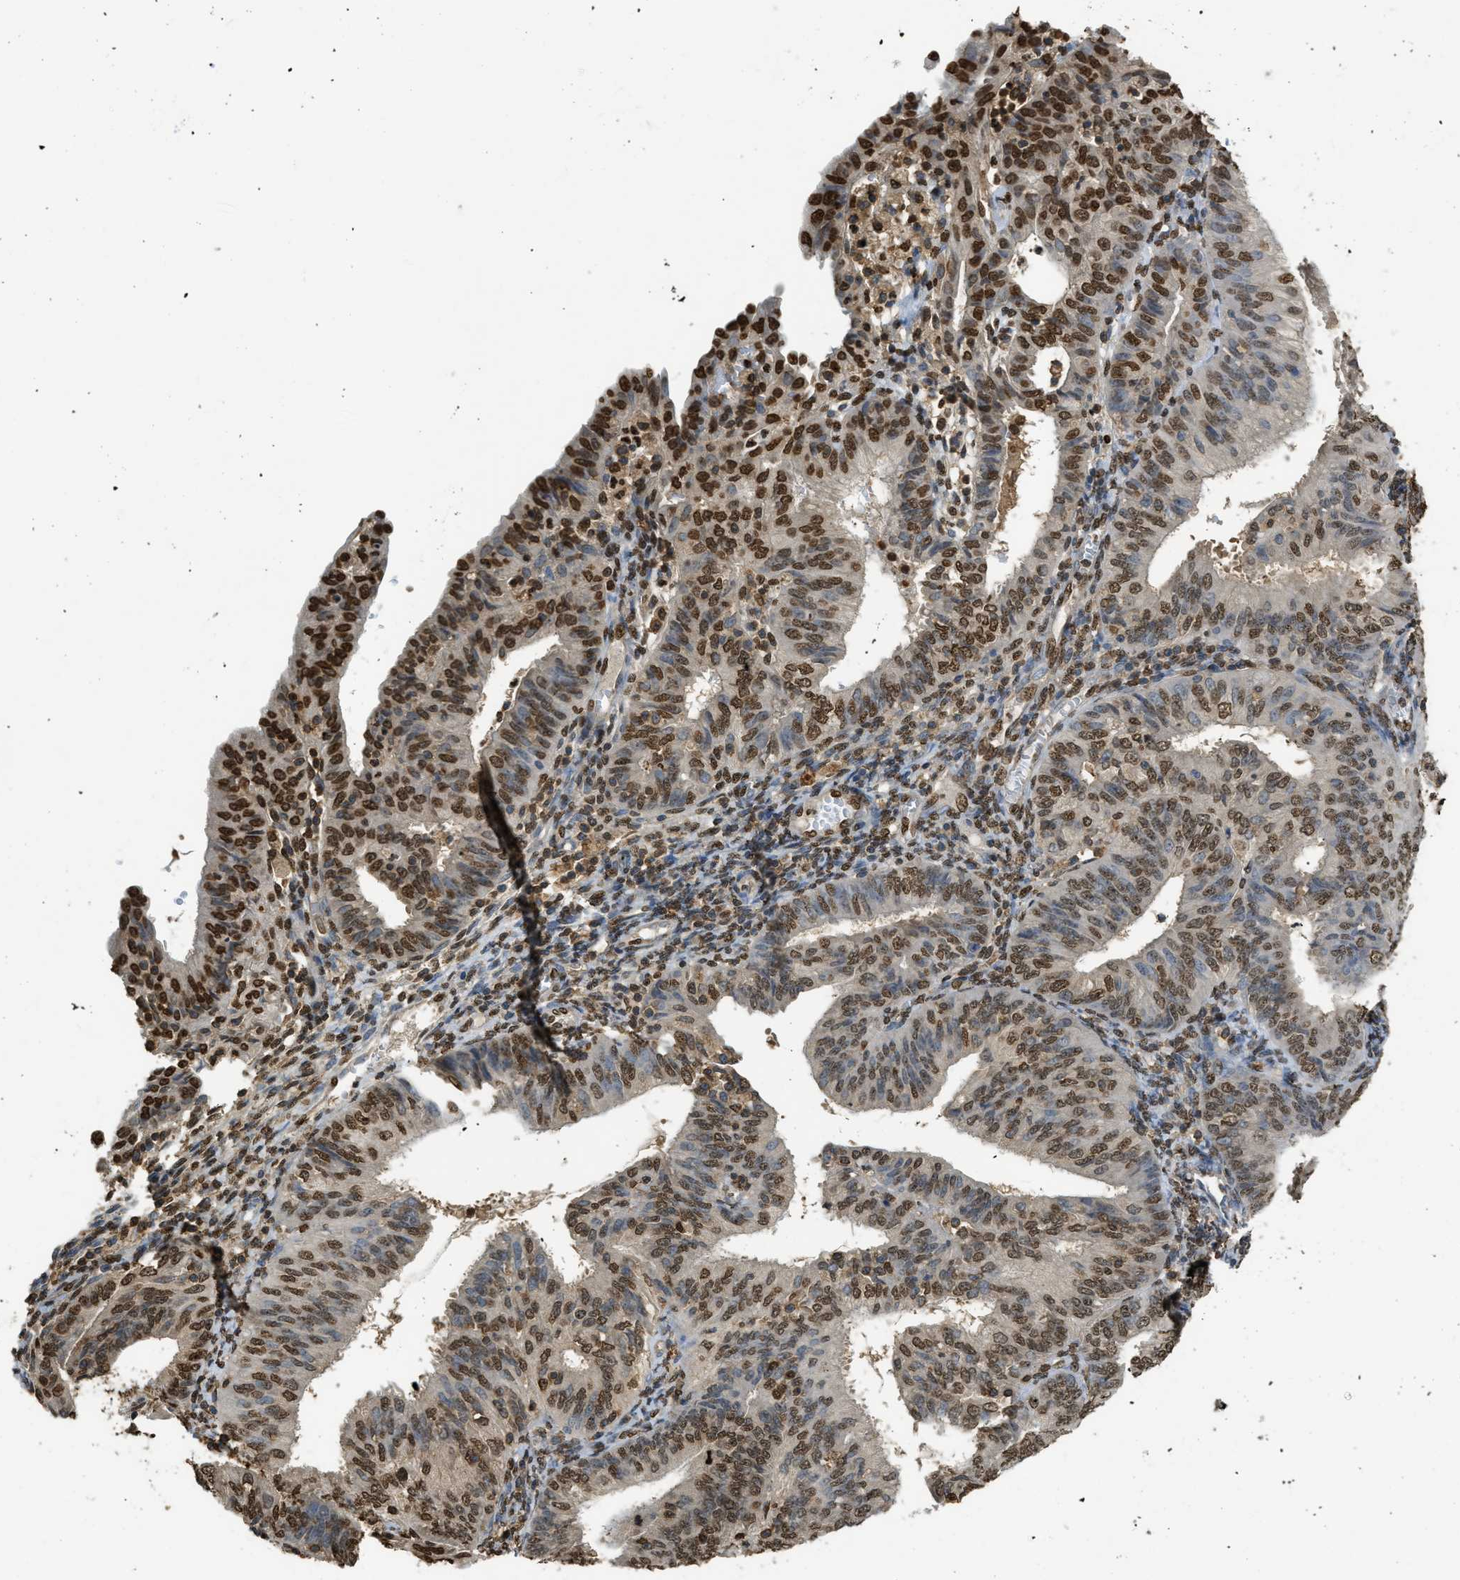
{"staining": {"intensity": "strong", "quantity": ">75%", "location": "nuclear"}, "tissue": "endometrial cancer", "cell_type": "Tumor cells", "image_type": "cancer", "snomed": [{"axis": "morphology", "description": "Adenocarcinoma, NOS"}, {"axis": "topography", "description": "Endometrium"}], "caption": "There is high levels of strong nuclear positivity in tumor cells of endometrial adenocarcinoma, as demonstrated by immunohistochemical staining (brown color).", "gene": "NR5A2", "patient": {"sex": "female", "age": 58}}